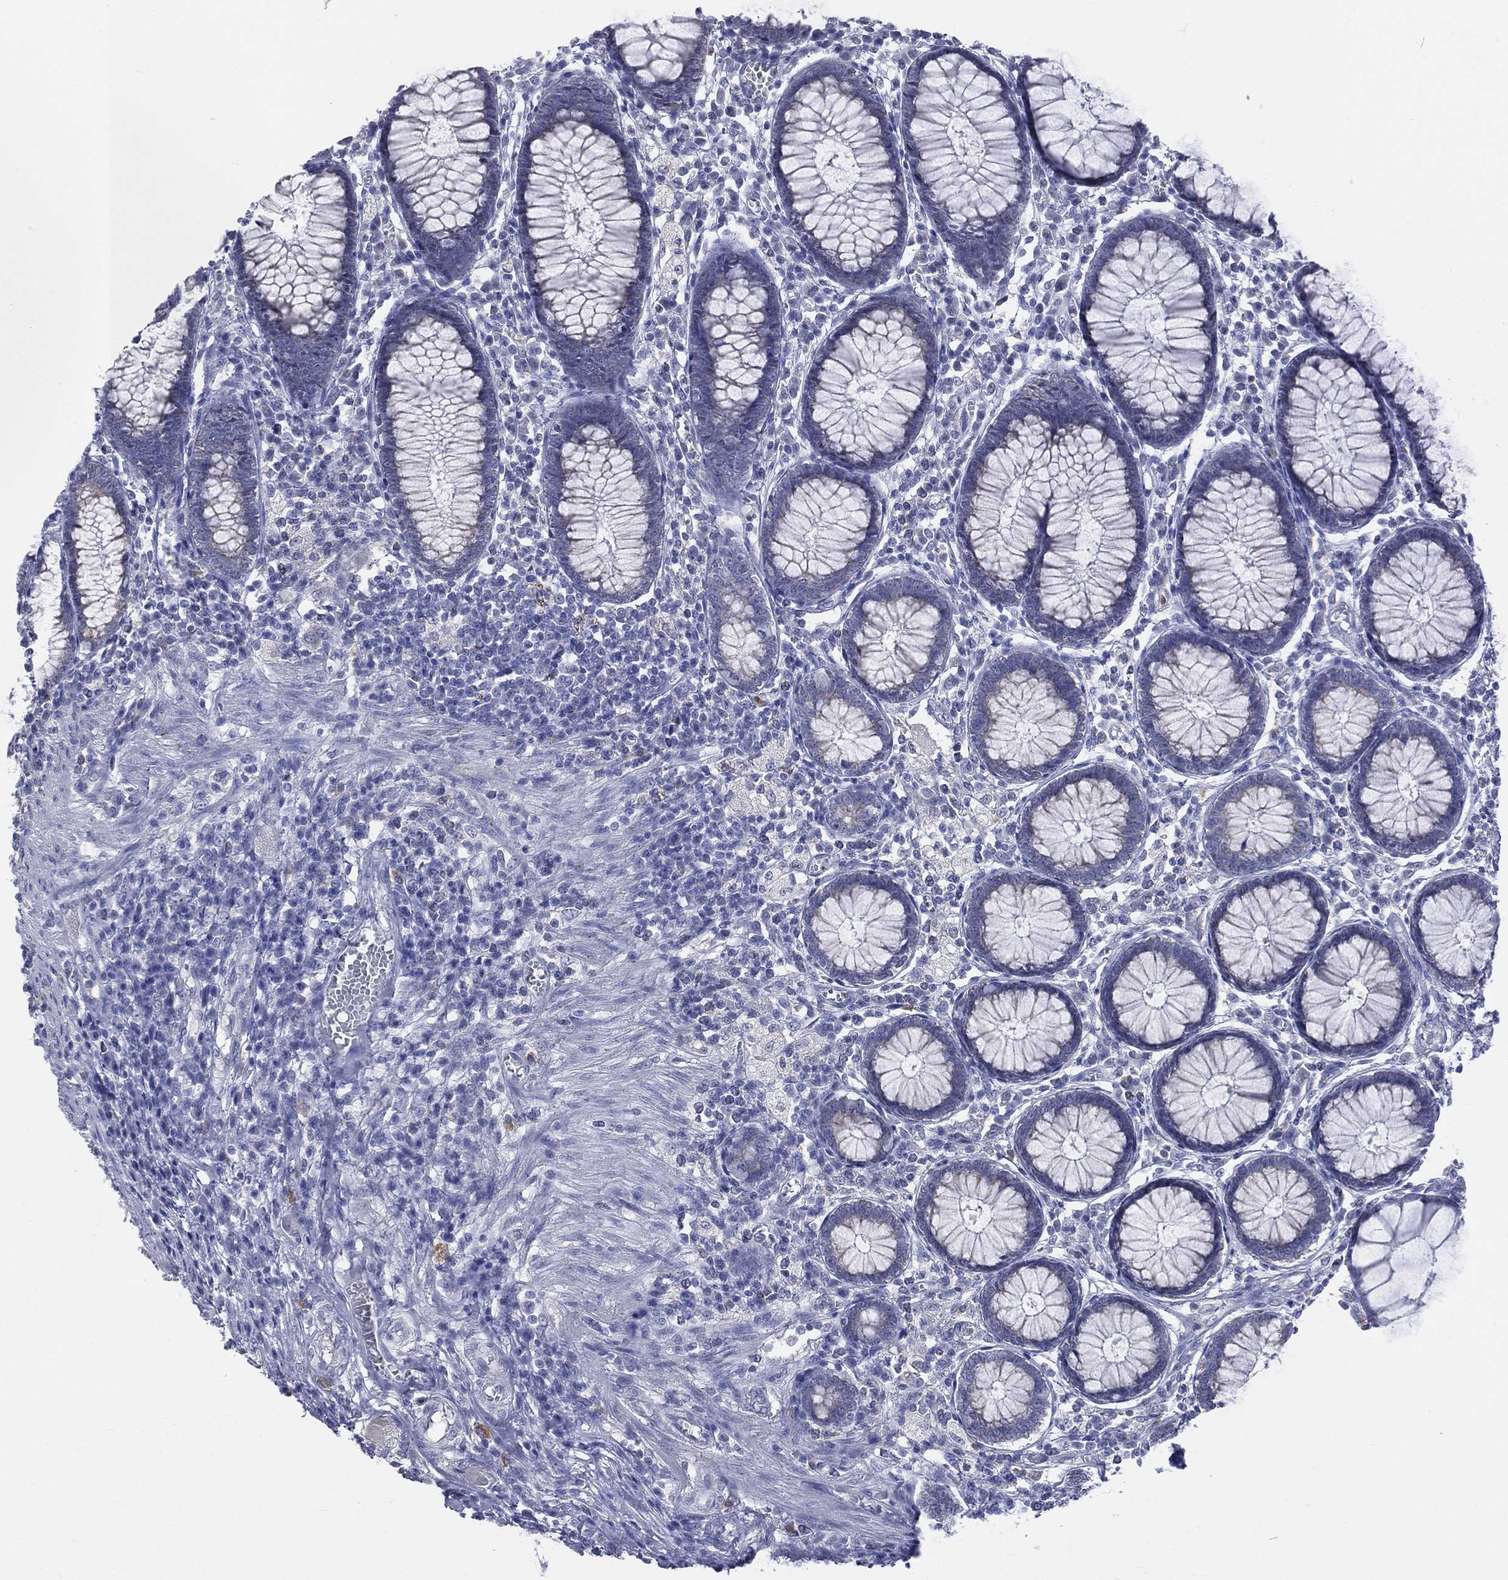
{"staining": {"intensity": "negative", "quantity": "none", "location": "none"}, "tissue": "colon", "cell_type": "Endothelial cells", "image_type": "normal", "snomed": [{"axis": "morphology", "description": "Normal tissue, NOS"}, {"axis": "topography", "description": "Colon"}], "caption": "Micrograph shows no significant protein expression in endothelial cells of normal colon.", "gene": "AKAP3", "patient": {"sex": "male", "age": 65}}